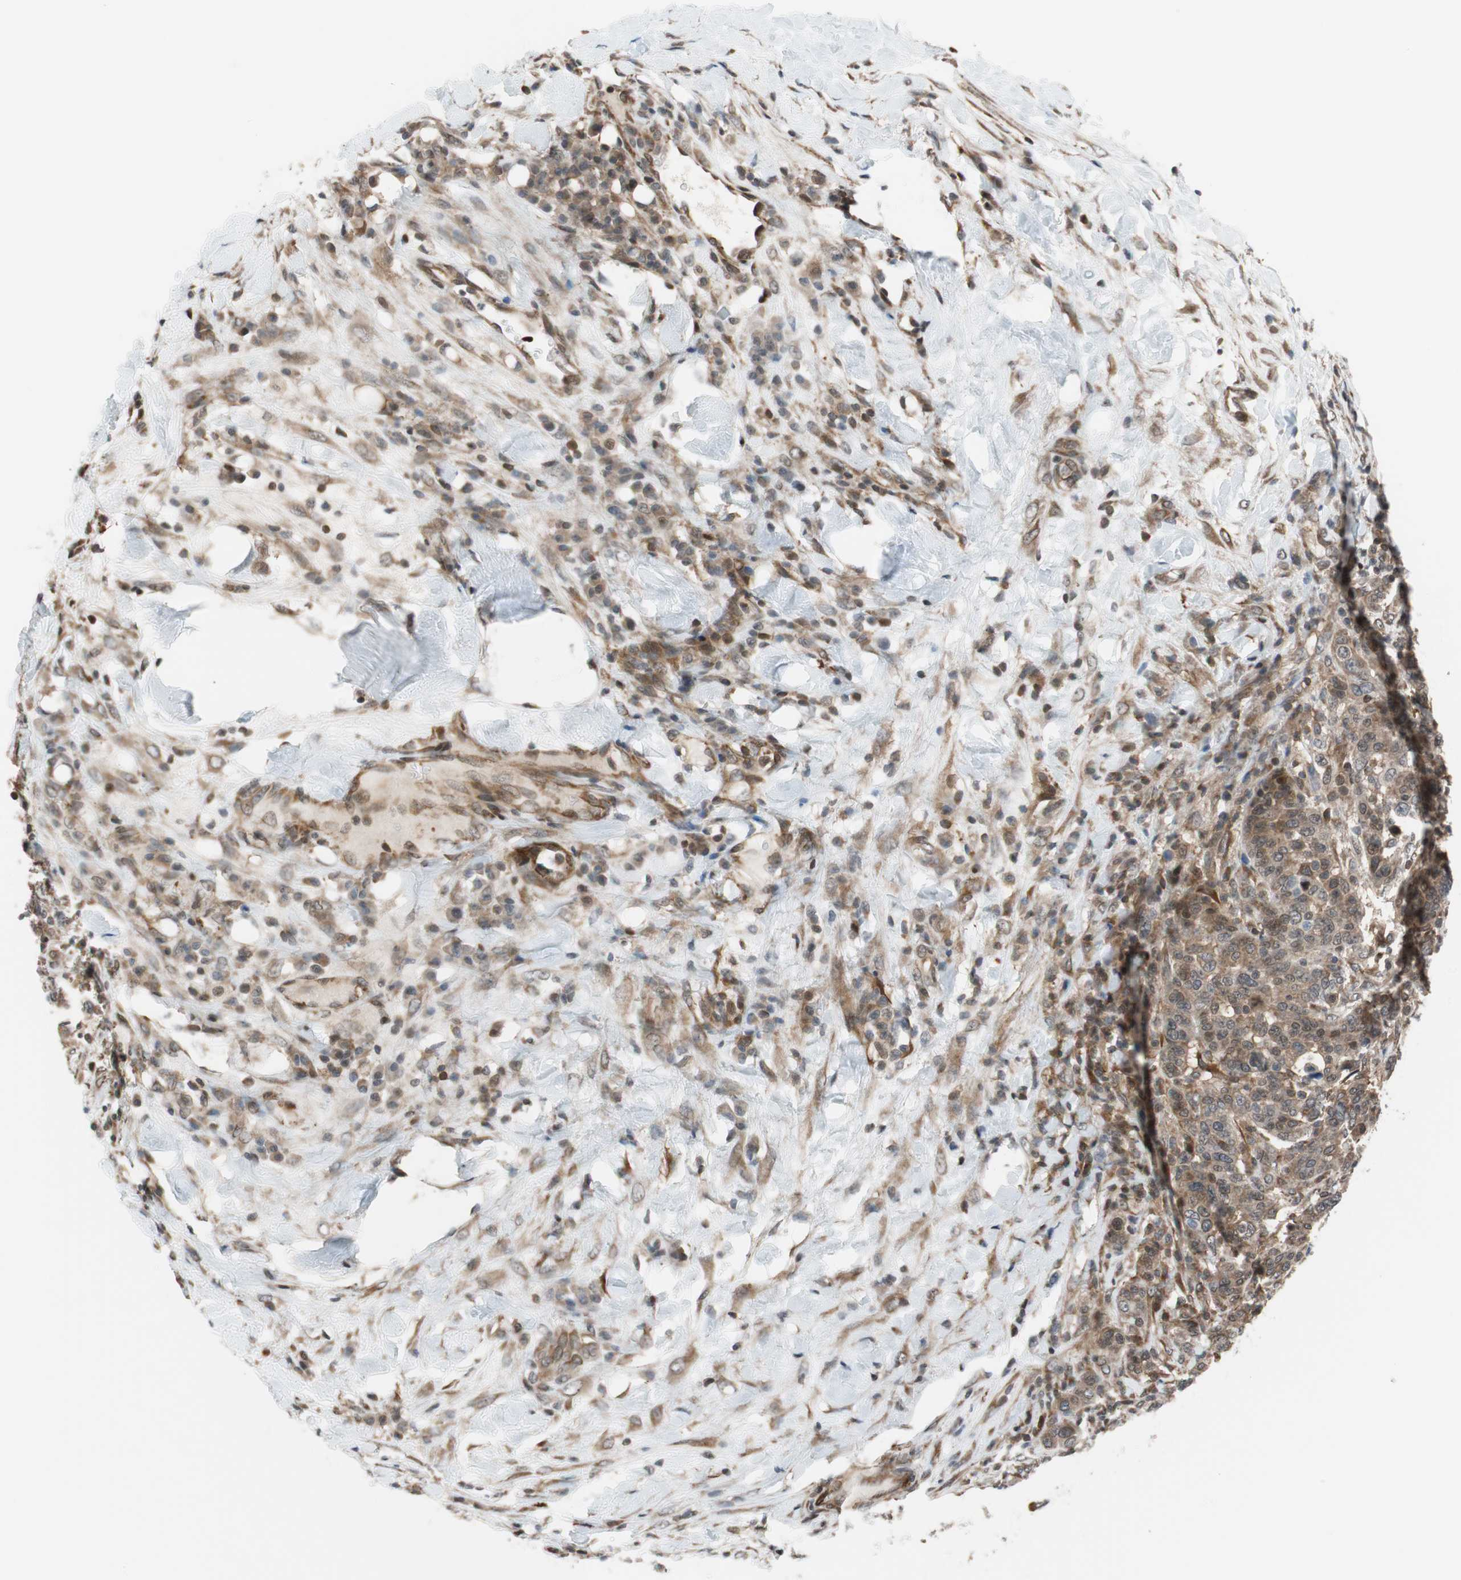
{"staining": {"intensity": "moderate", "quantity": ">75%", "location": "cytoplasmic/membranous"}, "tissue": "breast cancer", "cell_type": "Tumor cells", "image_type": "cancer", "snomed": [{"axis": "morphology", "description": "Duct carcinoma"}, {"axis": "topography", "description": "Breast"}], "caption": "Immunohistochemical staining of breast infiltrating ductal carcinoma shows moderate cytoplasmic/membranous protein expression in approximately >75% of tumor cells.", "gene": "ZNF512B", "patient": {"sex": "female", "age": 37}}